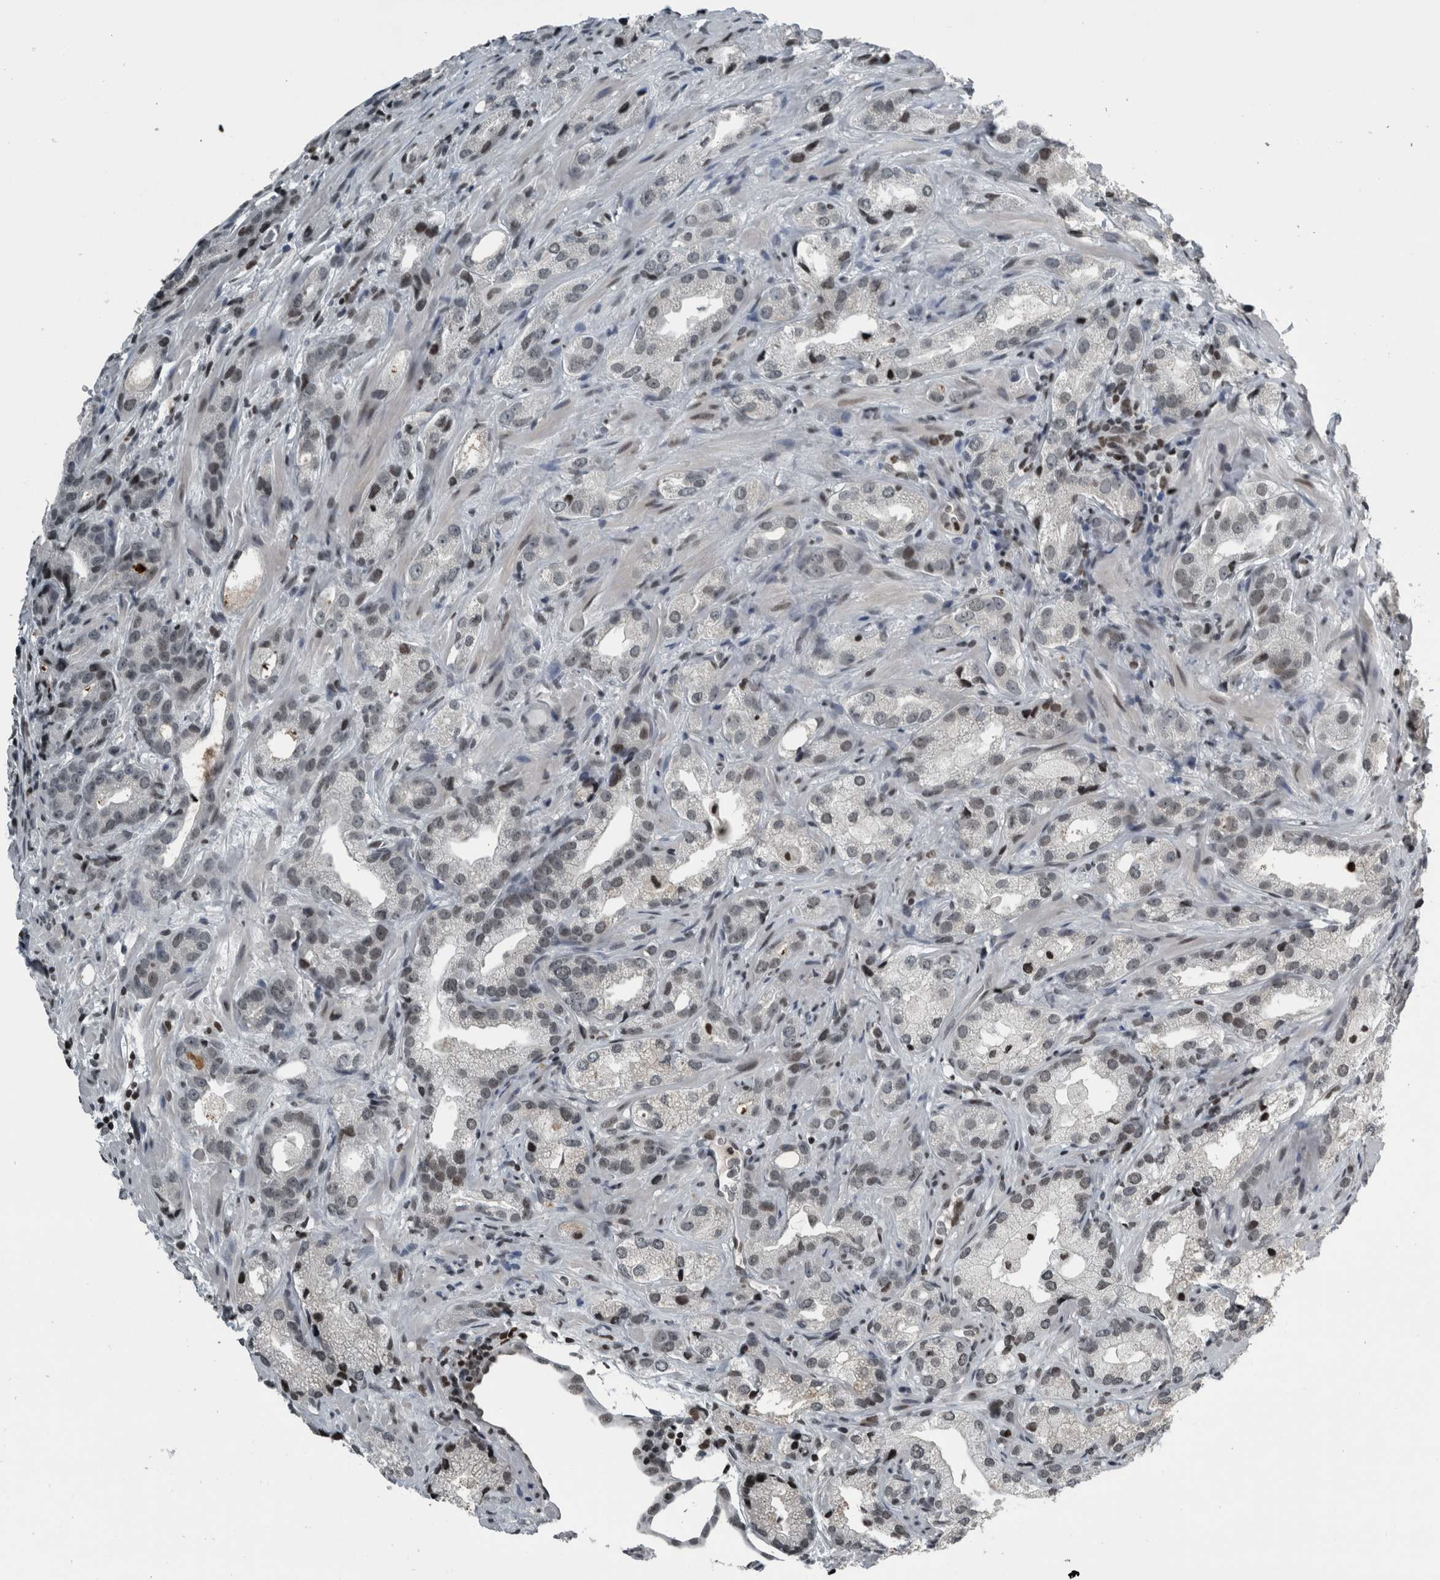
{"staining": {"intensity": "weak", "quantity": "25%-75%", "location": "nuclear"}, "tissue": "prostate cancer", "cell_type": "Tumor cells", "image_type": "cancer", "snomed": [{"axis": "morphology", "description": "Adenocarcinoma, High grade"}, {"axis": "topography", "description": "Prostate"}], "caption": "Prostate cancer (adenocarcinoma (high-grade)) was stained to show a protein in brown. There is low levels of weak nuclear expression in about 25%-75% of tumor cells.", "gene": "UNC50", "patient": {"sex": "male", "age": 63}}